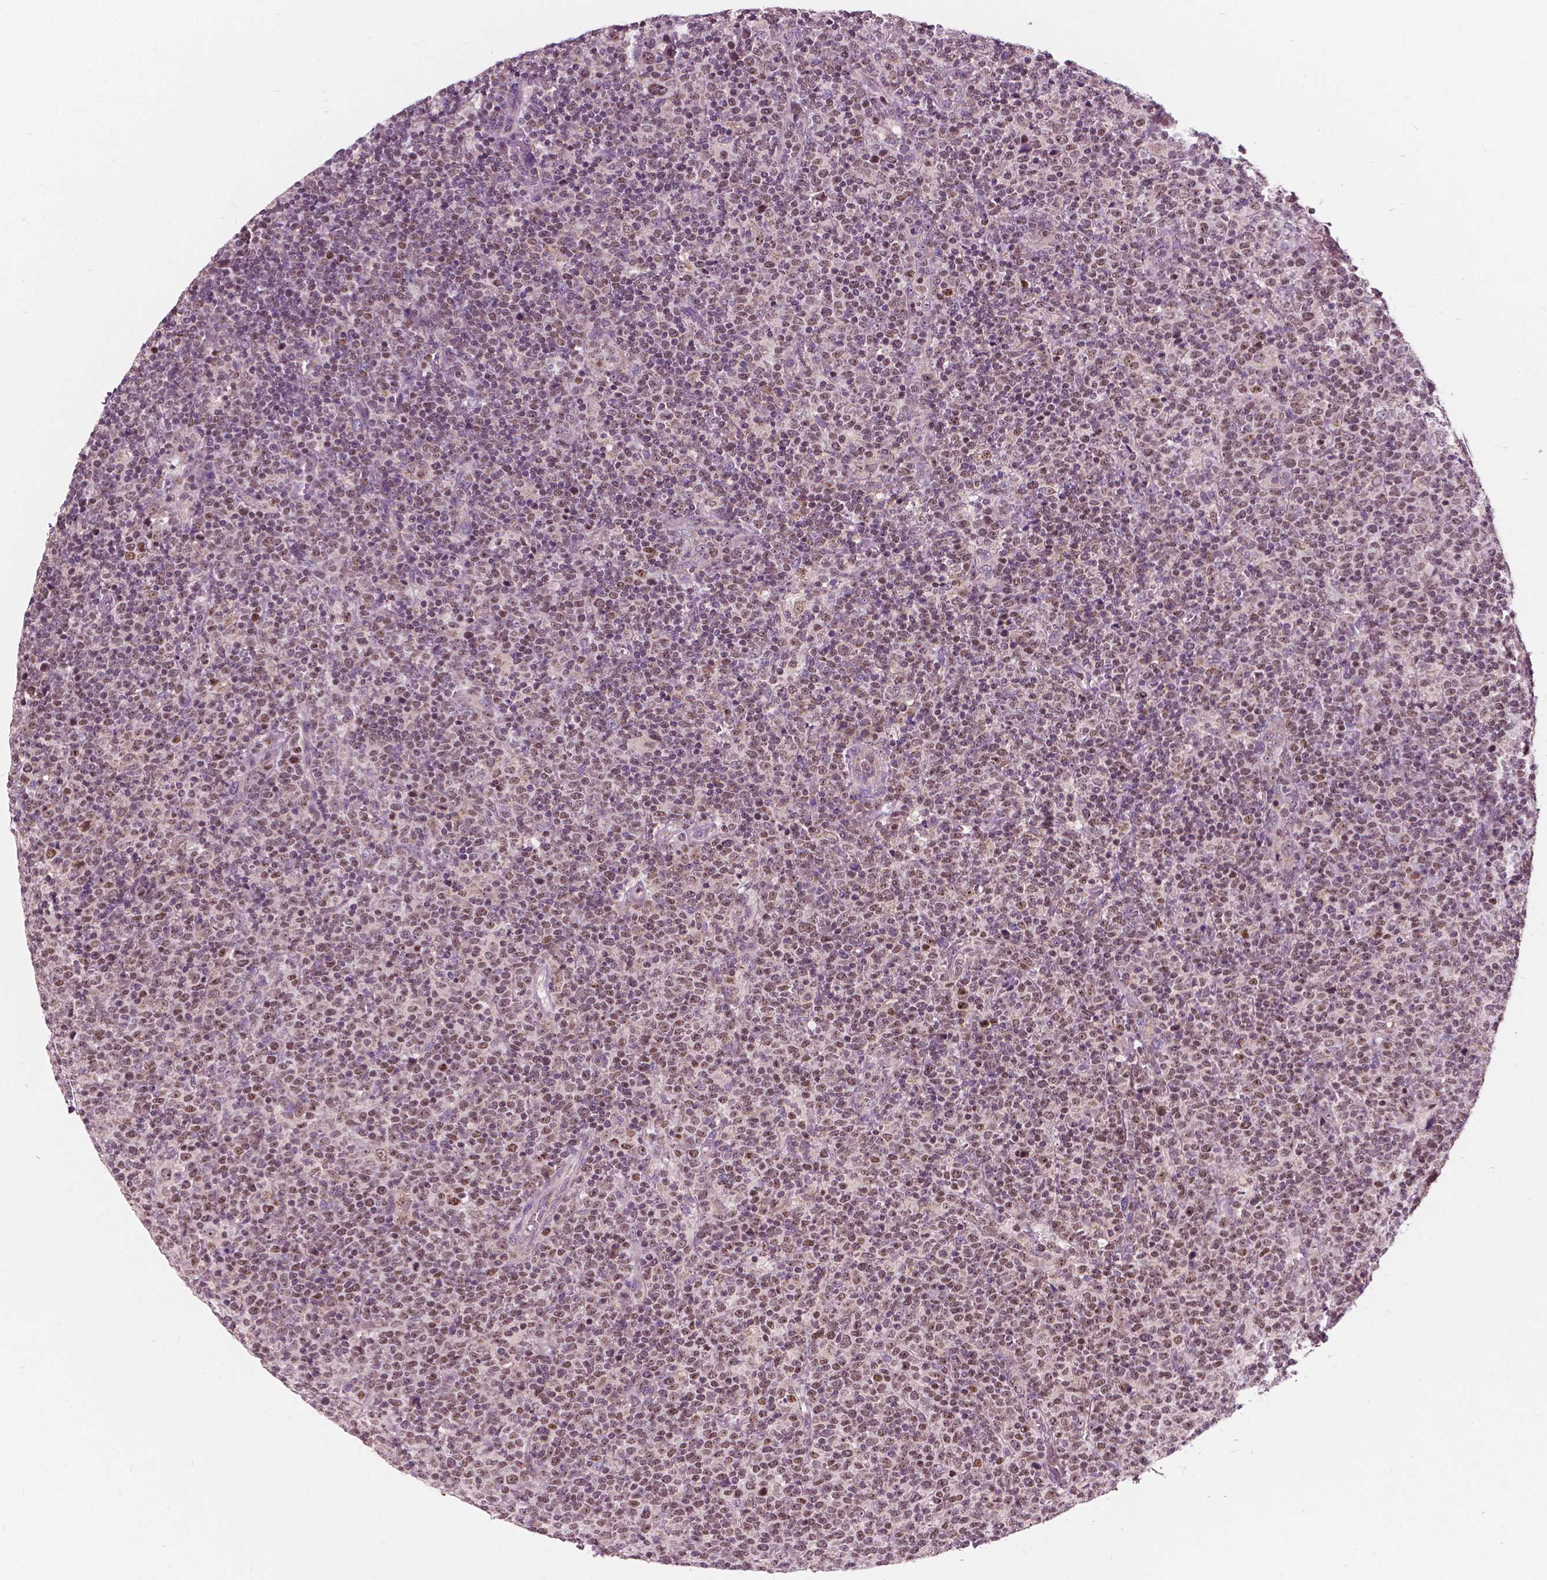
{"staining": {"intensity": "moderate", "quantity": ">75%", "location": "nuclear"}, "tissue": "lymphoma", "cell_type": "Tumor cells", "image_type": "cancer", "snomed": [{"axis": "morphology", "description": "Malignant lymphoma, non-Hodgkin's type, High grade"}, {"axis": "topography", "description": "Lymph node"}], "caption": "Immunohistochemical staining of human lymphoma reveals moderate nuclear protein positivity in approximately >75% of tumor cells. Using DAB (brown) and hematoxylin (blue) stains, captured at high magnification using brightfield microscopy.", "gene": "ODF3L2", "patient": {"sex": "male", "age": 61}}